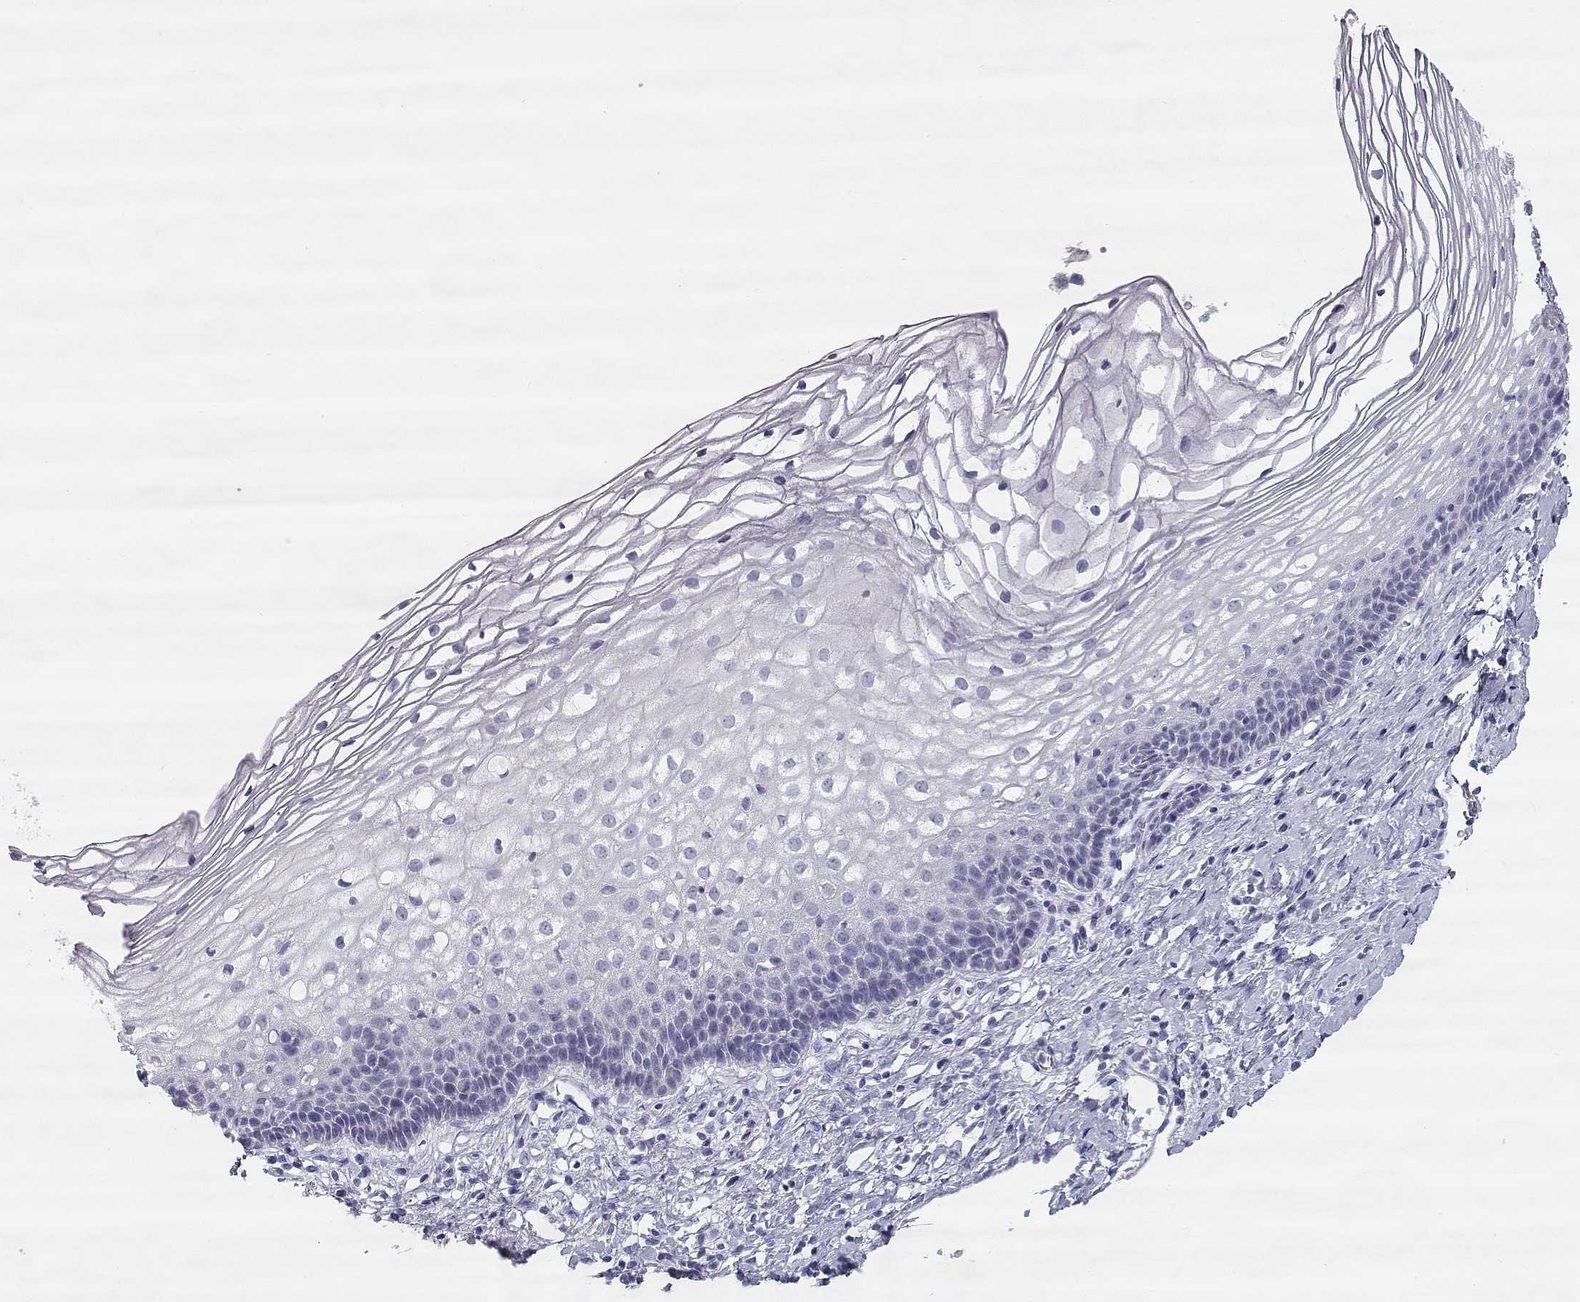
{"staining": {"intensity": "negative", "quantity": "none", "location": "none"}, "tissue": "cervix", "cell_type": "Glandular cells", "image_type": "normal", "snomed": [{"axis": "morphology", "description": "Normal tissue, NOS"}, {"axis": "topography", "description": "Cervix"}], "caption": "This is a micrograph of immunohistochemistry staining of normal cervix, which shows no positivity in glandular cells. Nuclei are stained in blue.", "gene": "SLITRK3", "patient": {"sex": "female", "age": 39}}